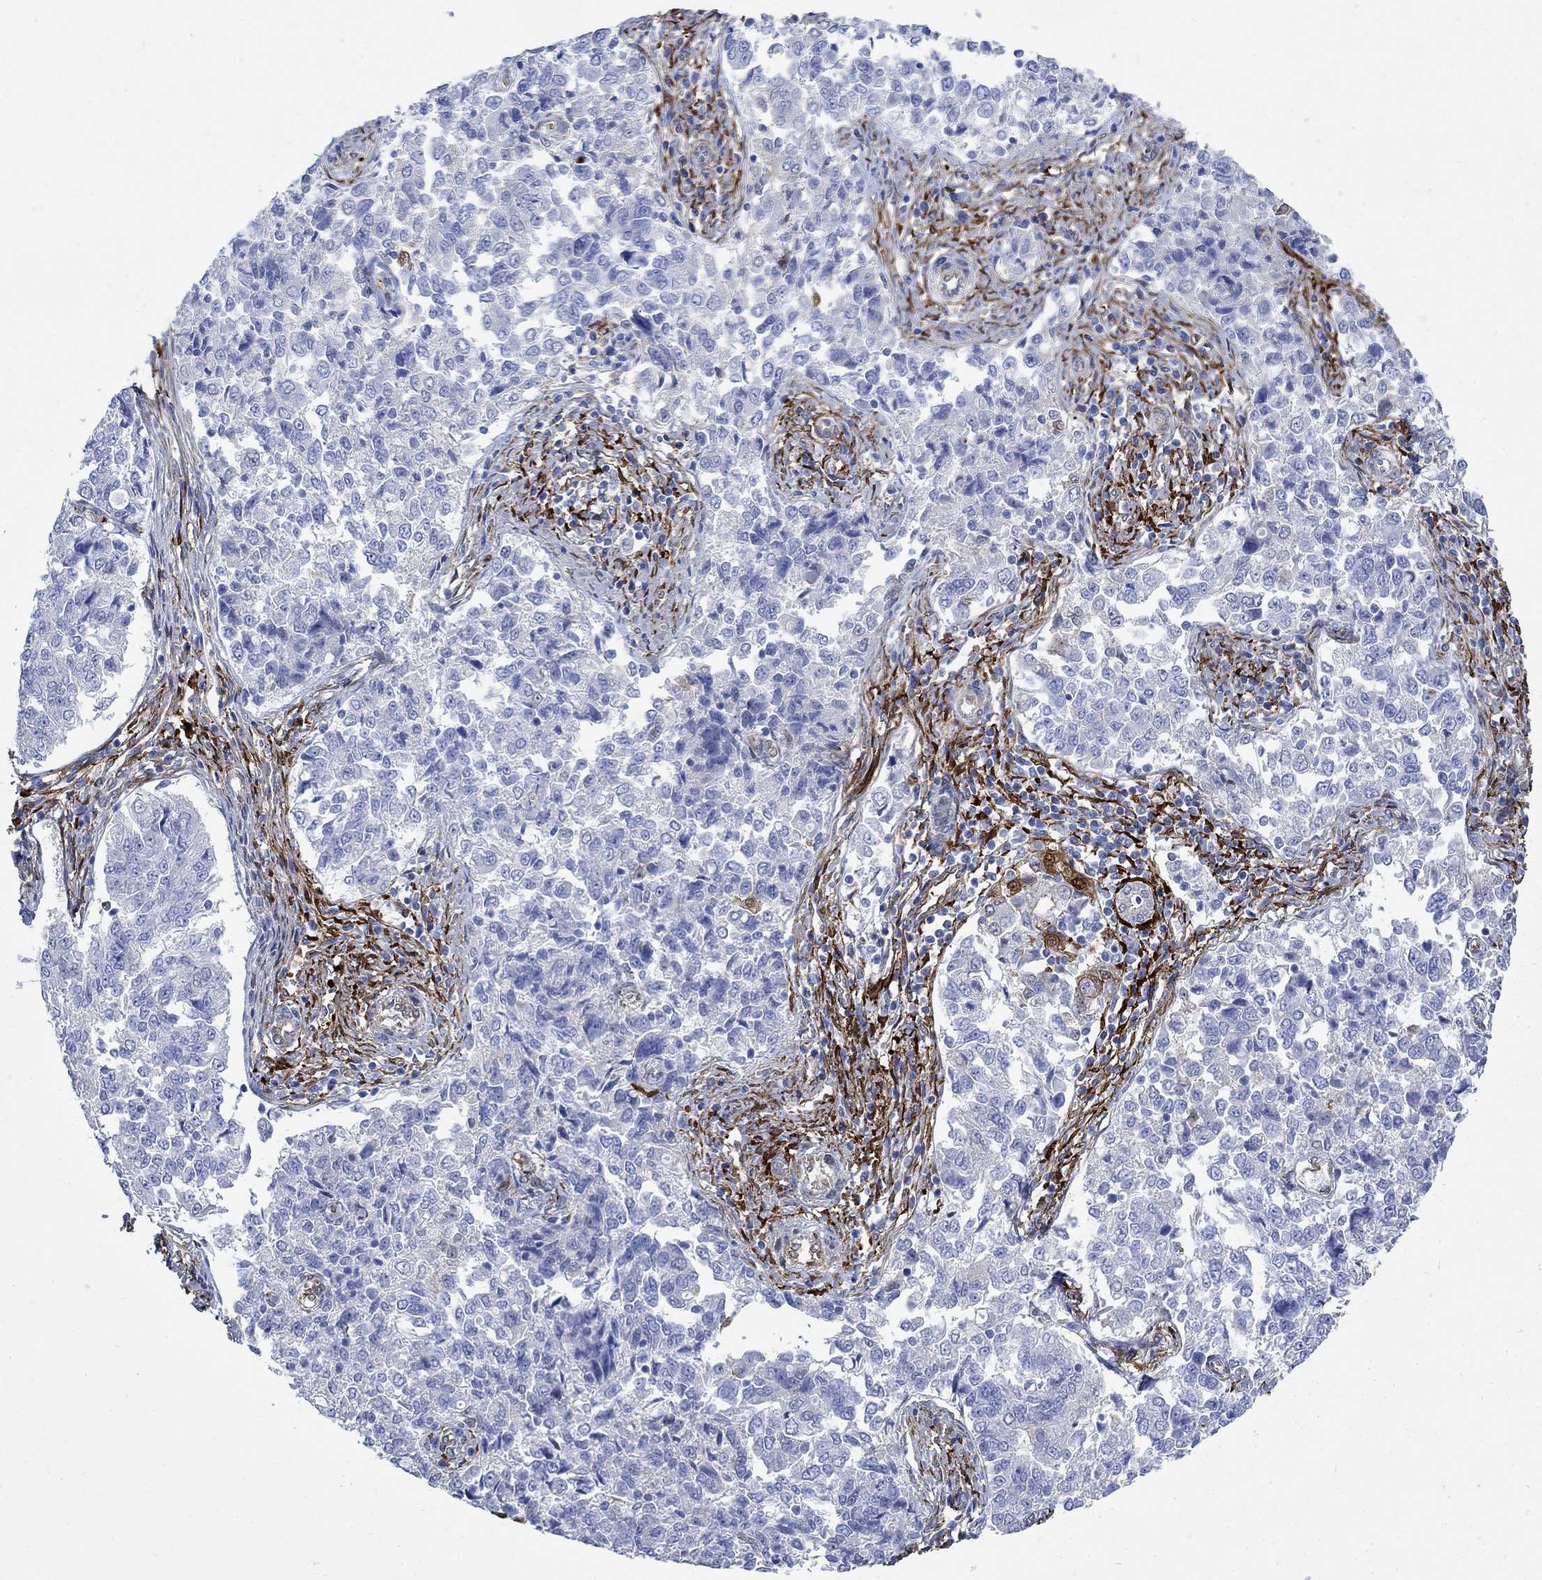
{"staining": {"intensity": "negative", "quantity": "none", "location": "none"}, "tissue": "endometrial cancer", "cell_type": "Tumor cells", "image_type": "cancer", "snomed": [{"axis": "morphology", "description": "Adenocarcinoma, NOS"}, {"axis": "topography", "description": "Endometrium"}], "caption": "A micrograph of human endometrial cancer (adenocarcinoma) is negative for staining in tumor cells.", "gene": "TGM2", "patient": {"sex": "female", "age": 43}}